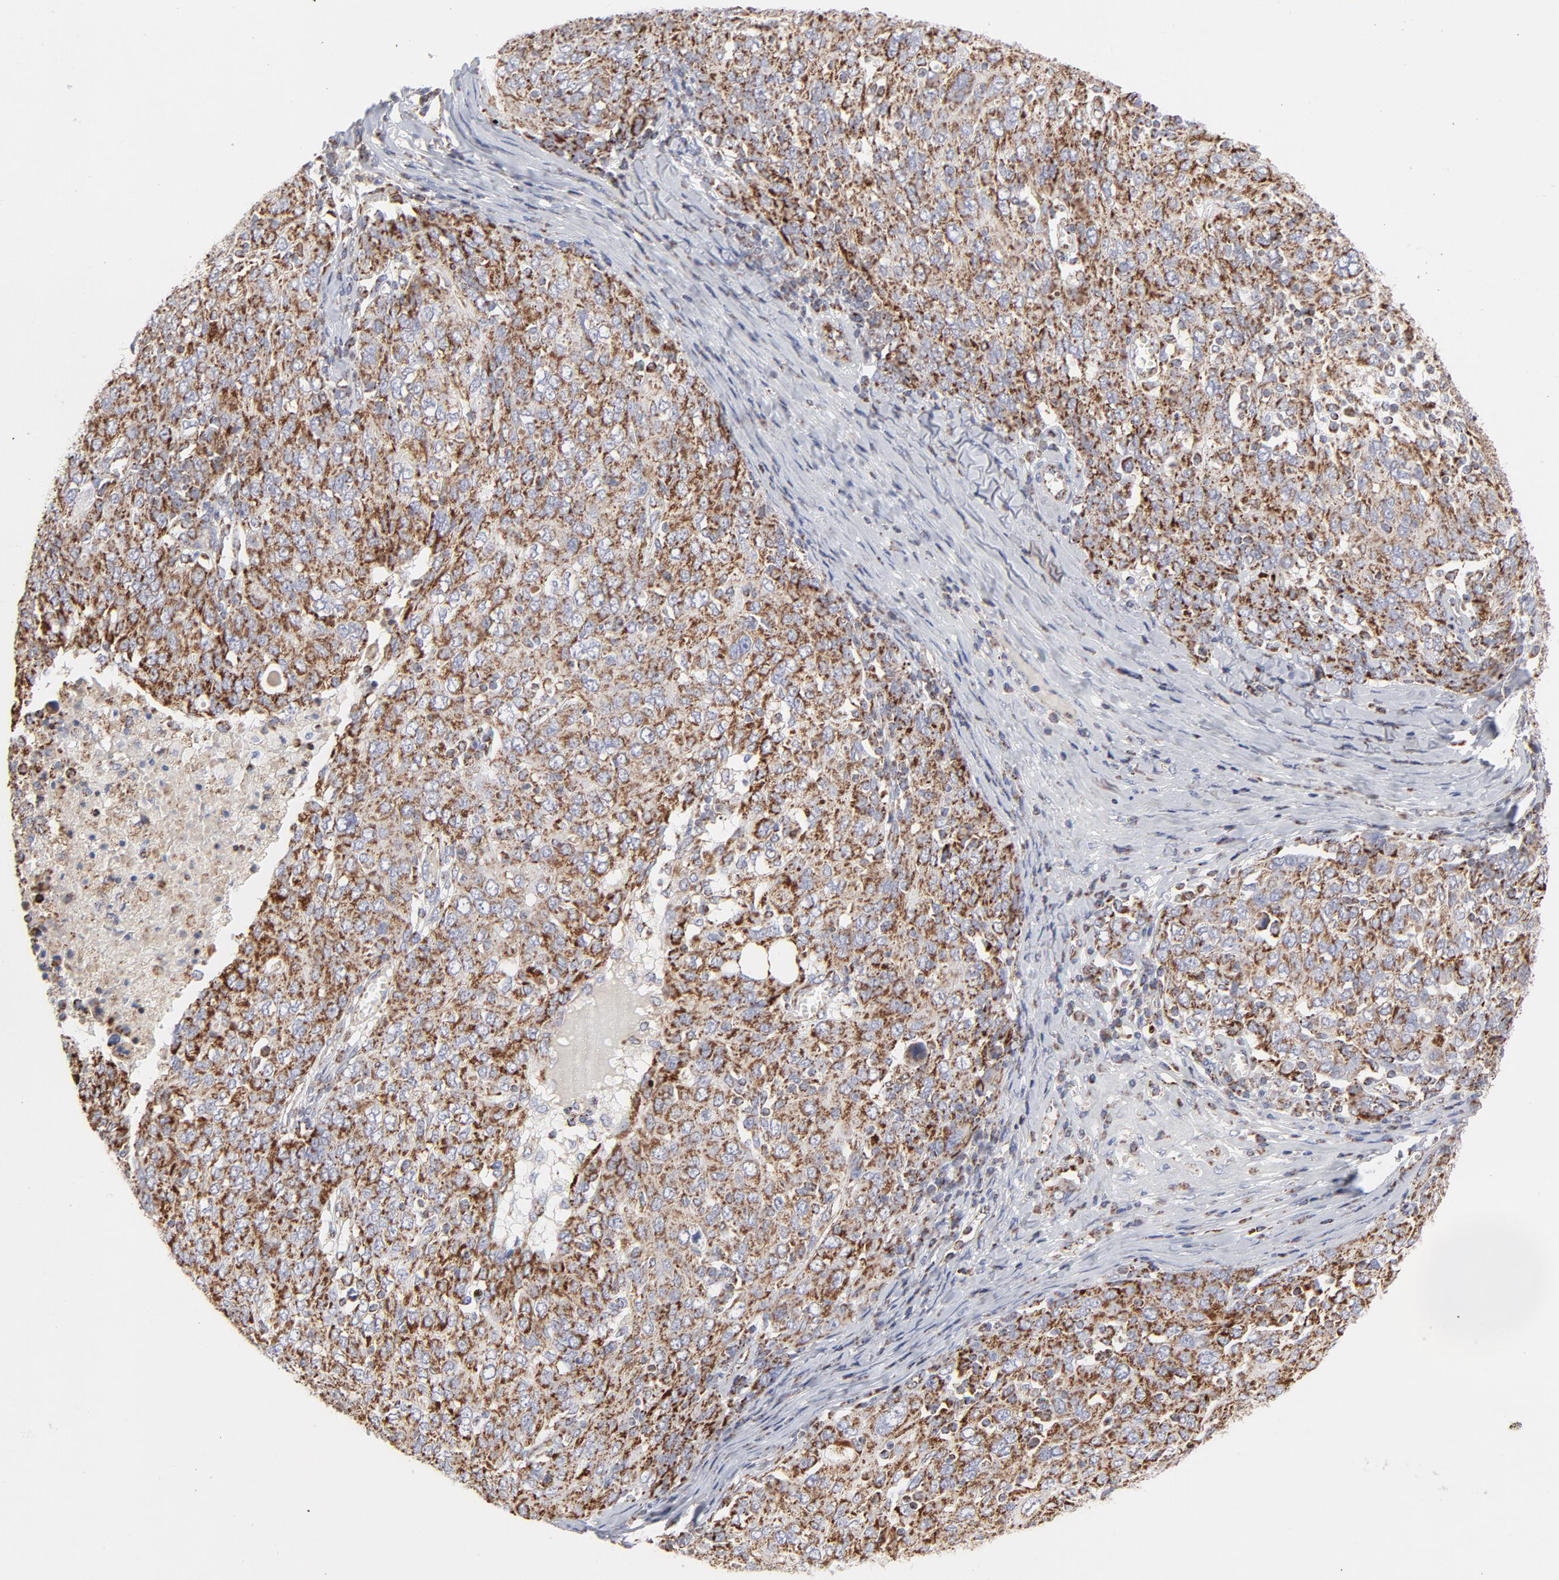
{"staining": {"intensity": "strong", "quantity": ">75%", "location": "cytoplasmic/membranous"}, "tissue": "ovarian cancer", "cell_type": "Tumor cells", "image_type": "cancer", "snomed": [{"axis": "morphology", "description": "Carcinoma, endometroid"}, {"axis": "topography", "description": "Ovary"}], "caption": "Endometroid carcinoma (ovarian) was stained to show a protein in brown. There is high levels of strong cytoplasmic/membranous staining in approximately >75% of tumor cells.", "gene": "ASB3", "patient": {"sex": "female", "age": 50}}